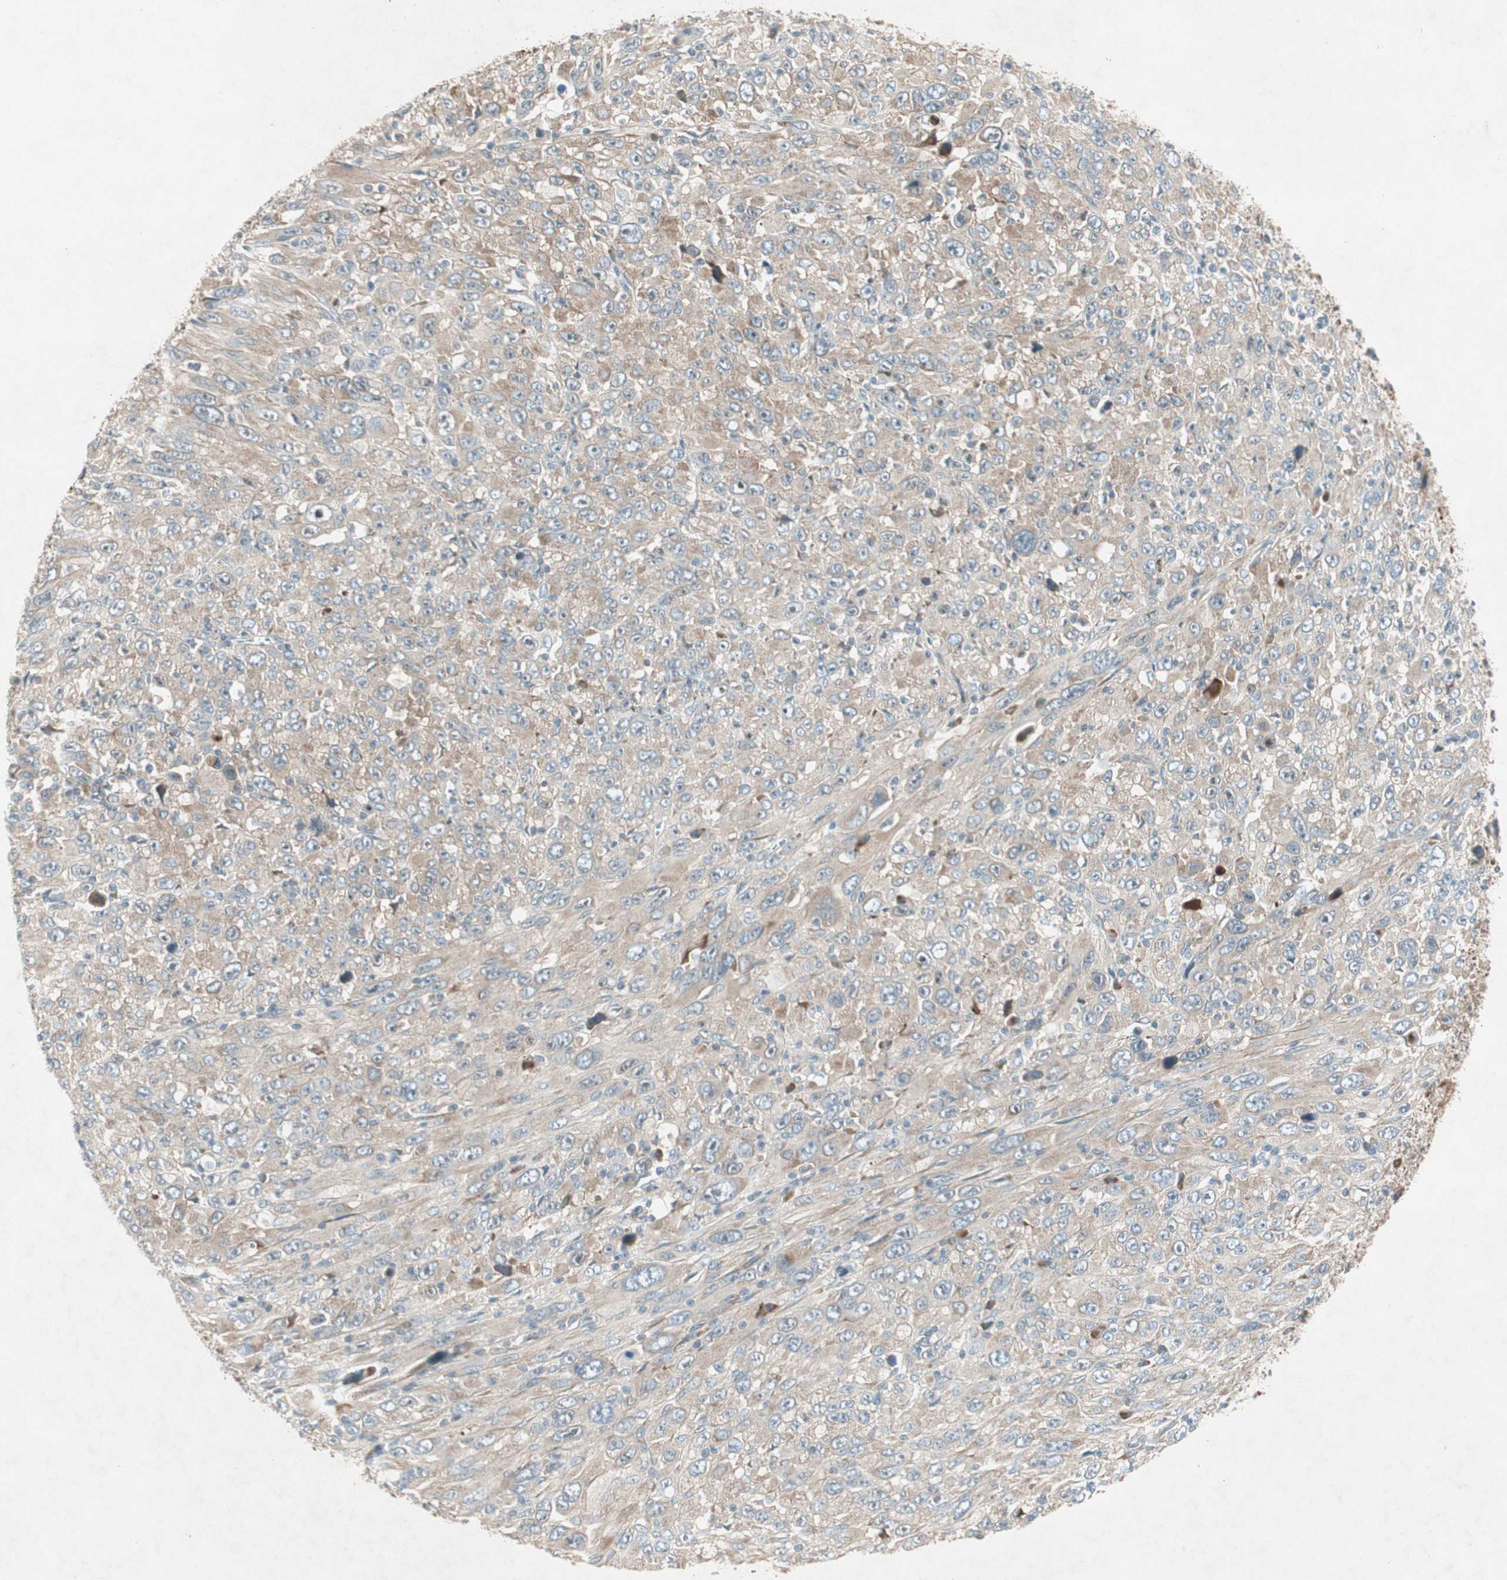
{"staining": {"intensity": "weak", "quantity": ">75%", "location": "cytoplasmic/membranous"}, "tissue": "melanoma", "cell_type": "Tumor cells", "image_type": "cancer", "snomed": [{"axis": "morphology", "description": "Malignant melanoma, Metastatic site"}, {"axis": "topography", "description": "Skin"}], "caption": "Protein staining exhibits weak cytoplasmic/membranous positivity in approximately >75% of tumor cells in melanoma.", "gene": "RPL23", "patient": {"sex": "female", "age": 56}}